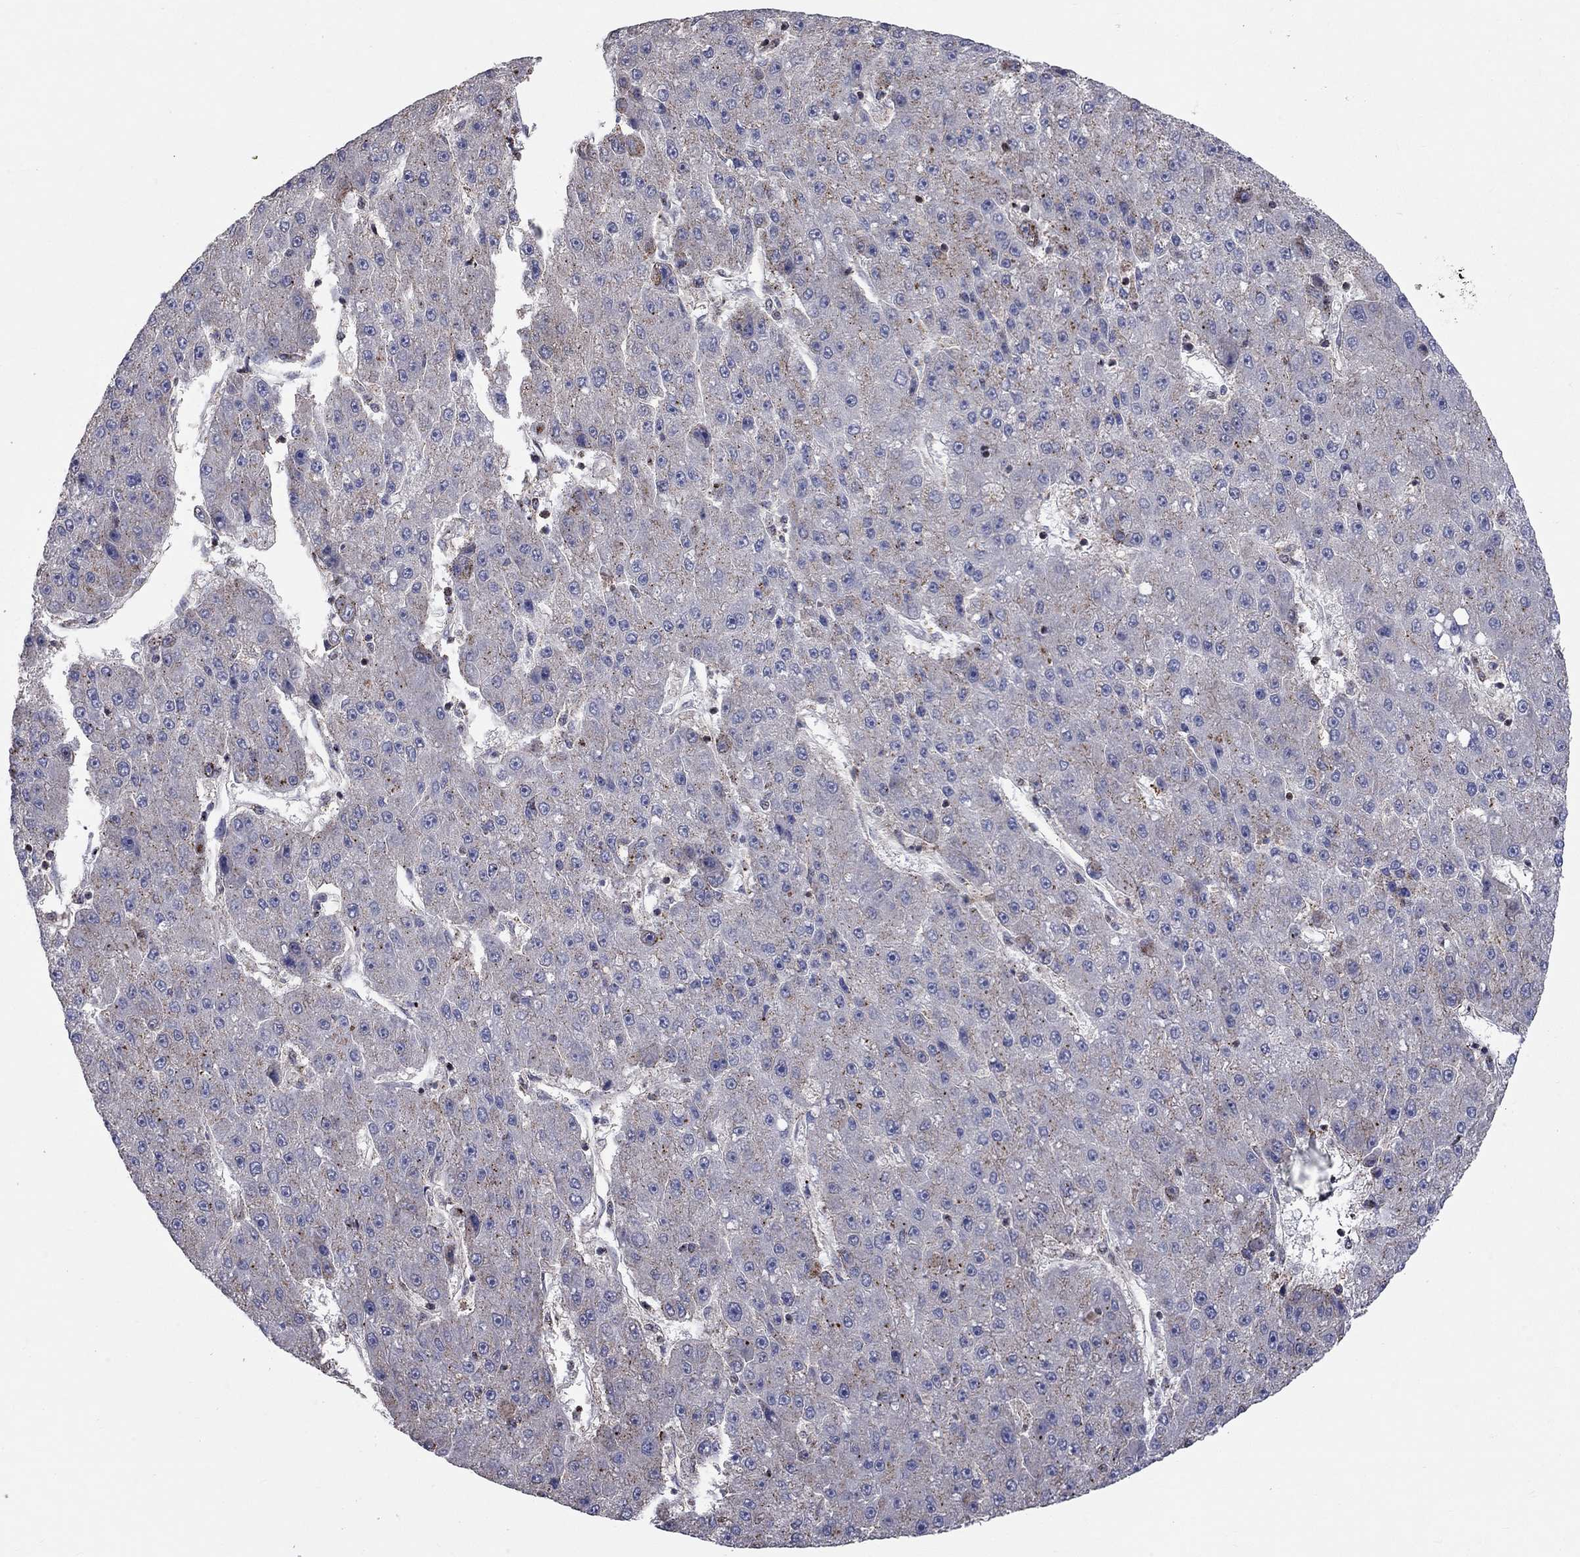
{"staining": {"intensity": "strong", "quantity": "<25%", "location": "cytoplasmic/membranous"}, "tissue": "liver cancer", "cell_type": "Tumor cells", "image_type": "cancer", "snomed": [{"axis": "morphology", "description": "Carcinoma, Hepatocellular, NOS"}, {"axis": "topography", "description": "Liver"}], "caption": "Protein staining displays strong cytoplasmic/membranous expression in about <25% of tumor cells in liver cancer. The staining is performed using DAB (3,3'-diaminobenzidine) brown chromogen to label protein expression. The nuclei are counter-stained blue using hematoxylin.", "gene": "ERN2", "patient": {"sex": "male", "age": 67}}